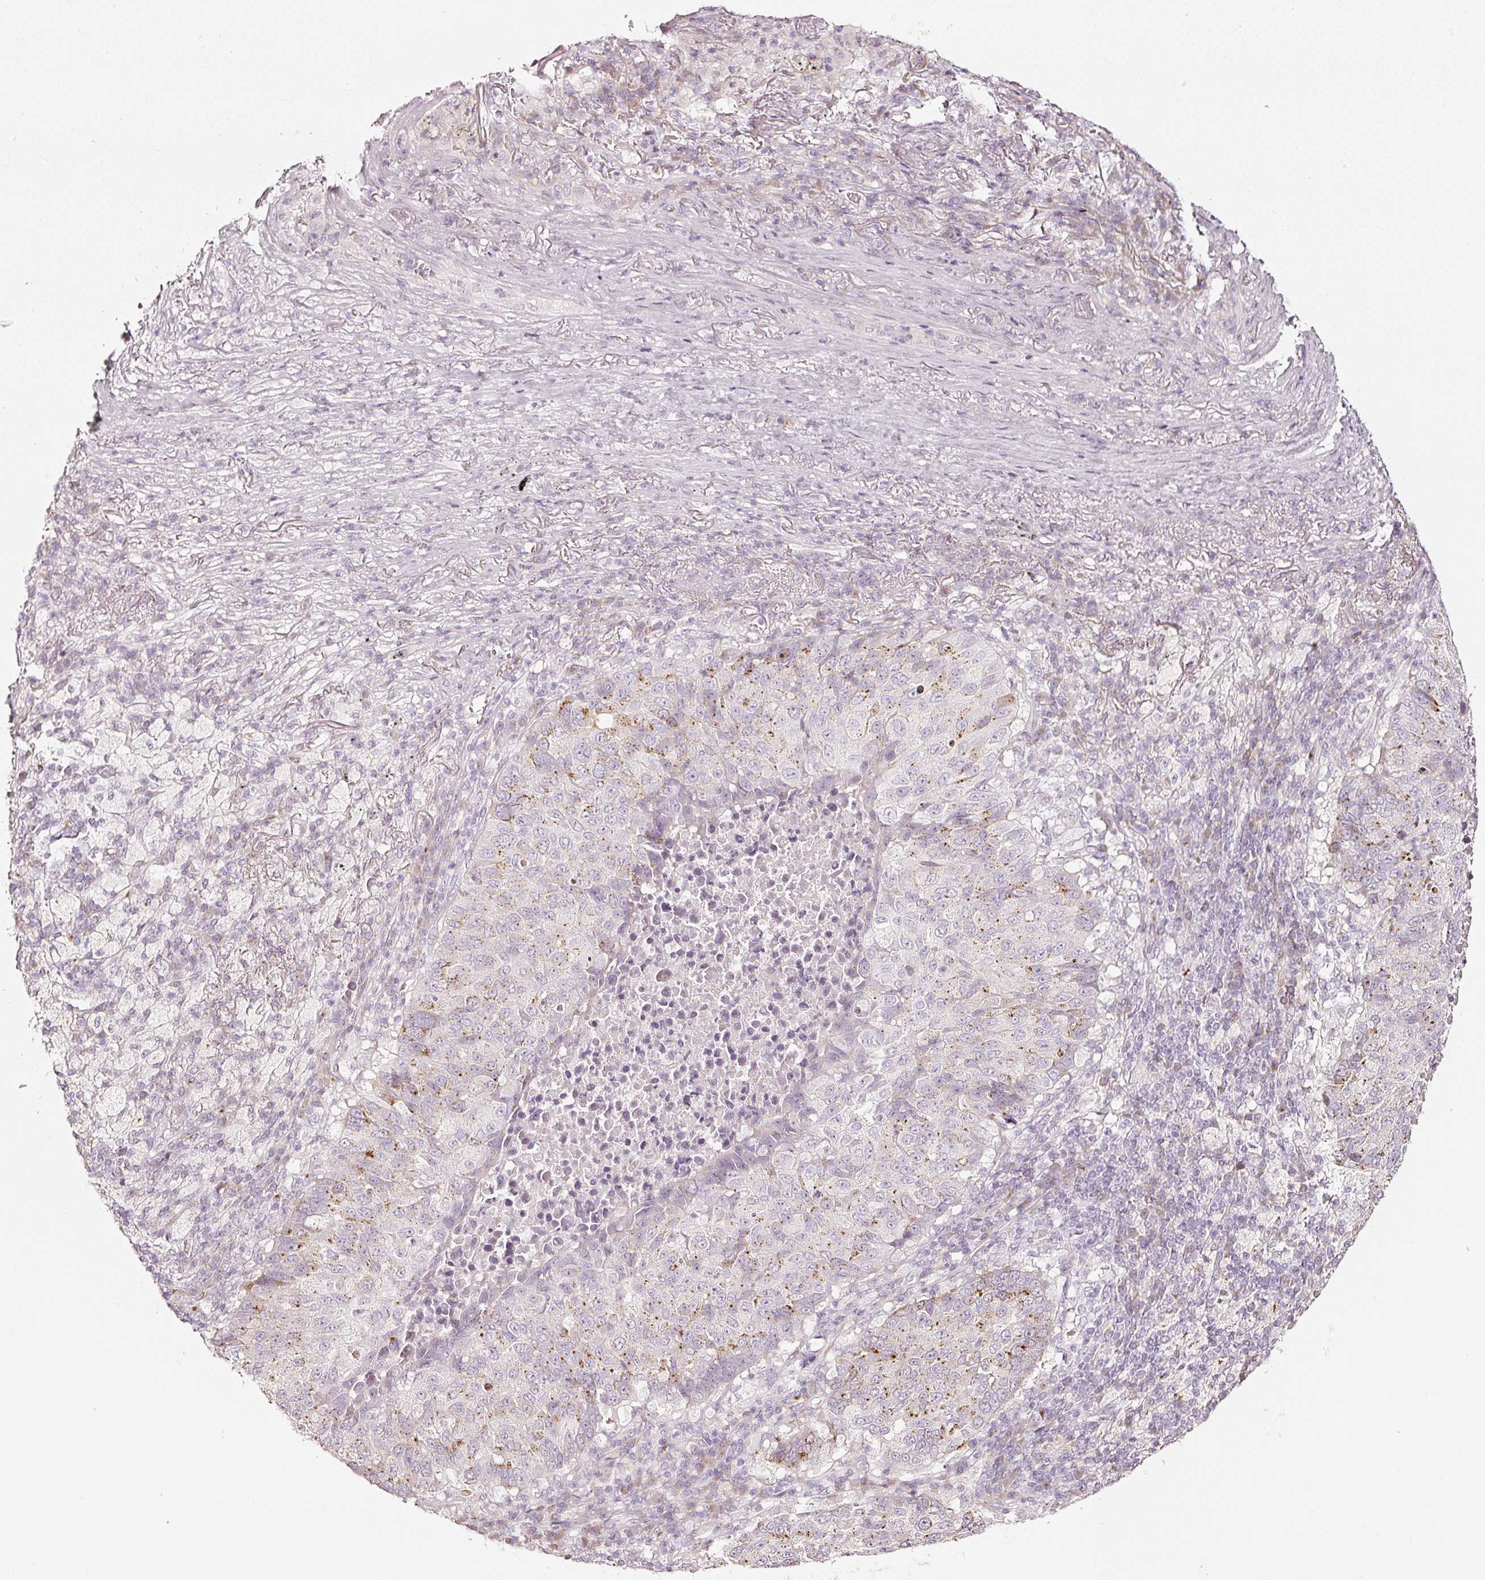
{"staining": {"intensity": "moderate", "quantity": "25%-75%", "location": "cytoplasmic/membranous"}, "tissue": "lung cancer", "cell_type": "Tumor cells", "image_type": "cancer", "snomed": [{"axis": "morphology", "description": "Squamous cell carcinoma, NOS"}, {"axis": "topography", "description": "Lung"}], "caption": "Squamous cell carcinoma (lung) stained with immunohistochemistry (IHC) displays moderate cytoplasmic/membranous positivity in about 25%-75% of tumor cells.", "gene": "SDF4", "patient": {"sex": "male", "age": 73}}